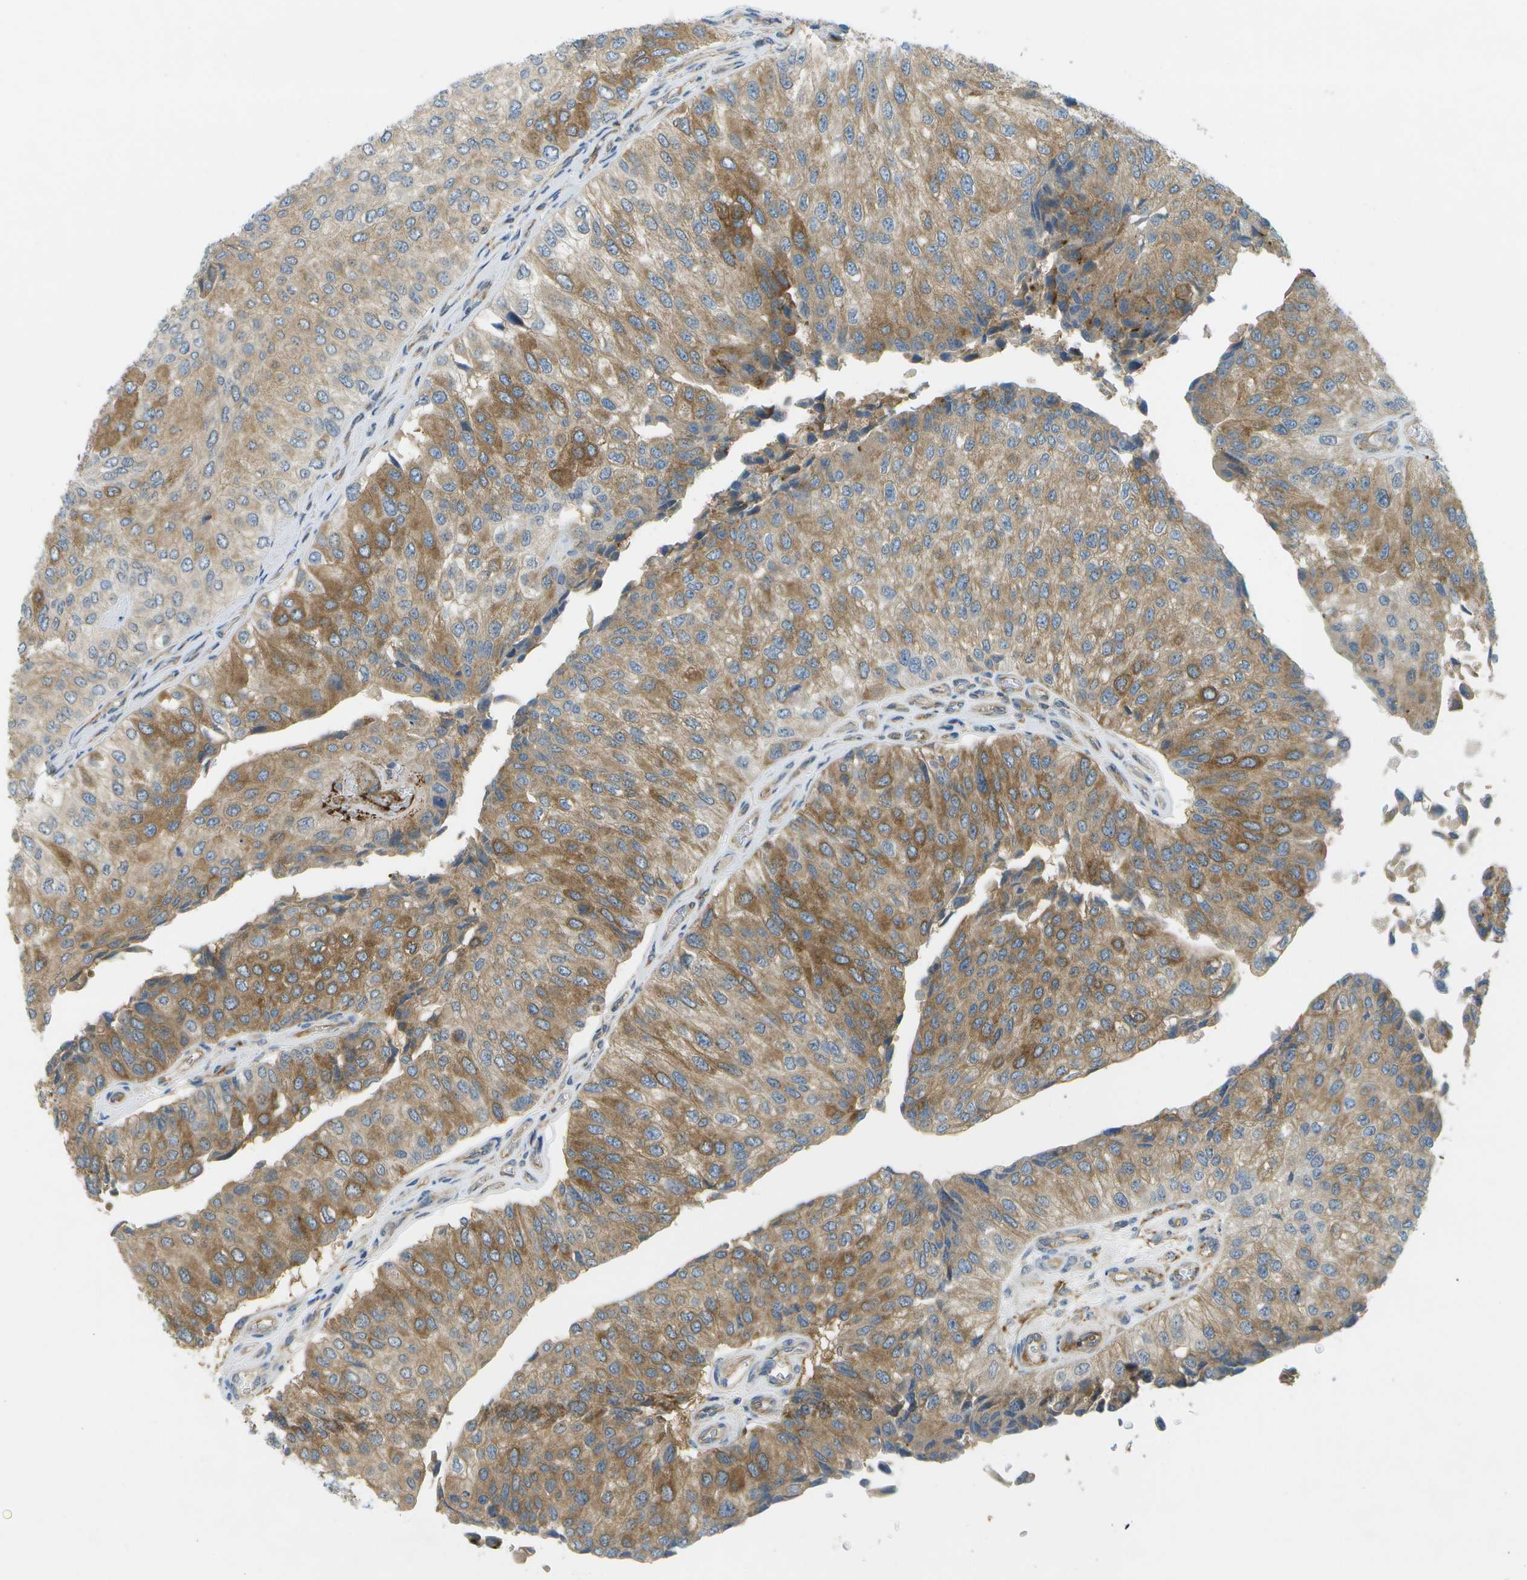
{"staining": {"intensity": "moderate", "quantity": ">75%", "location": "cytoplasmic/membranous"}, "tissue": "urothelial cancer", "cell_type": "Tumor cells", "image_type": "cancer", "snomed": [{"axis": "morphology", "description": "Urothelial carcinoma, High grade"}, {"axis": "topography", "description": "Kidney"}, {"axis": "topography", "description": "Urinary bladder"}], "caption": "This image exhibits high-grade urothelial carcinoma stained with immunohistochemistry to label a protein in brown. The cytoplasmic/membranous of tumor cells show moderate positivity for the protein. Nuclei are counter-stained blue.", "gene": "WNK2", "patient": {"sex": "male", "age": 77}}